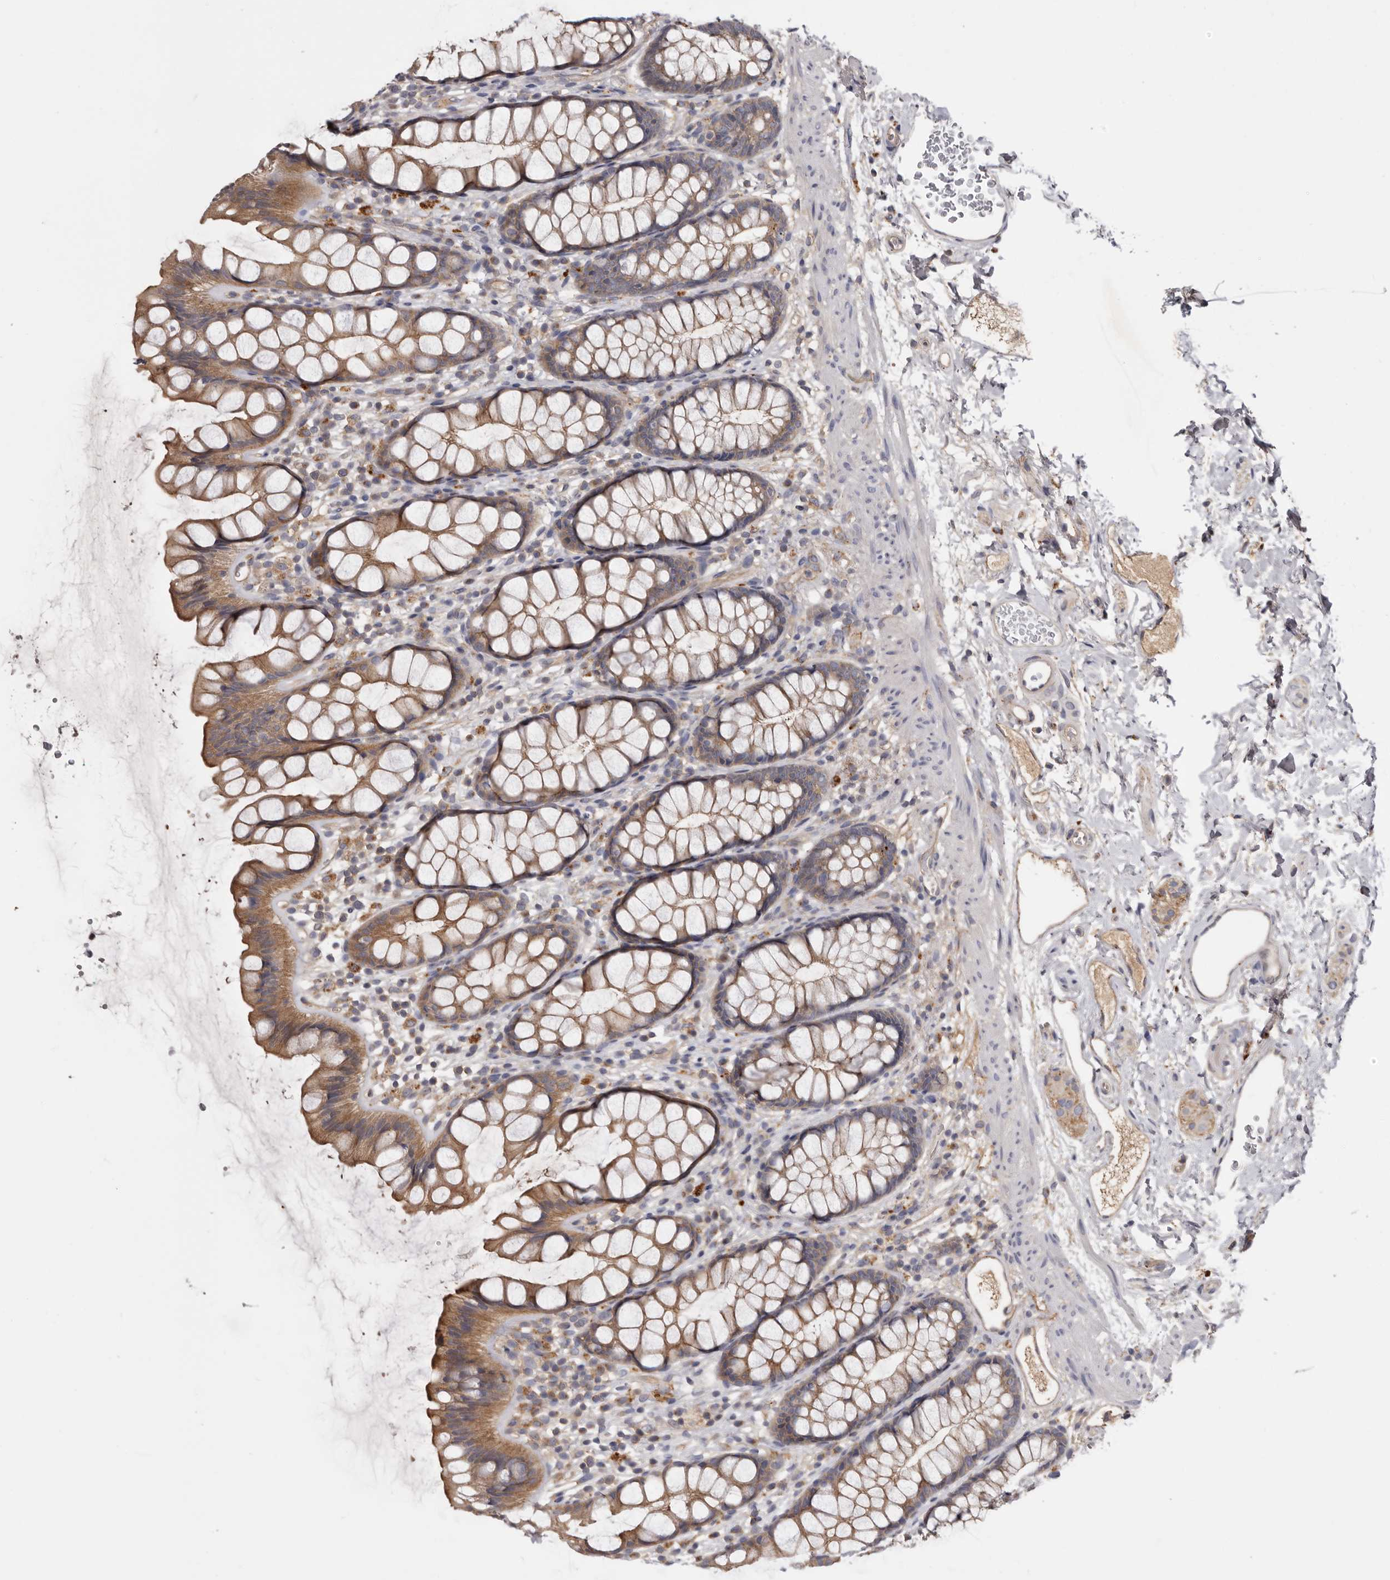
{"staining": {"intensity": "moderate", "quantity": ">75%", "location": "cytoplasmic/membranous"}, "tissue": "rectum", "cell_type": "Glandular cells", "image_type": "normal", "snomed": [{"axis": "morphology", "description": "Normal tissue, NOS"}, {"axis": "topography", "description": "Rectum"}], "caption": "Protein staining of normal rectum demonstrates moderate cytoplasmic/membranous staining in about >75% of glandular cells. The protein of interest is shown in brown color, while the nuclei are stained blue.", "gene": "INKA2", "patient": {"sex": "female", "age": 65}}